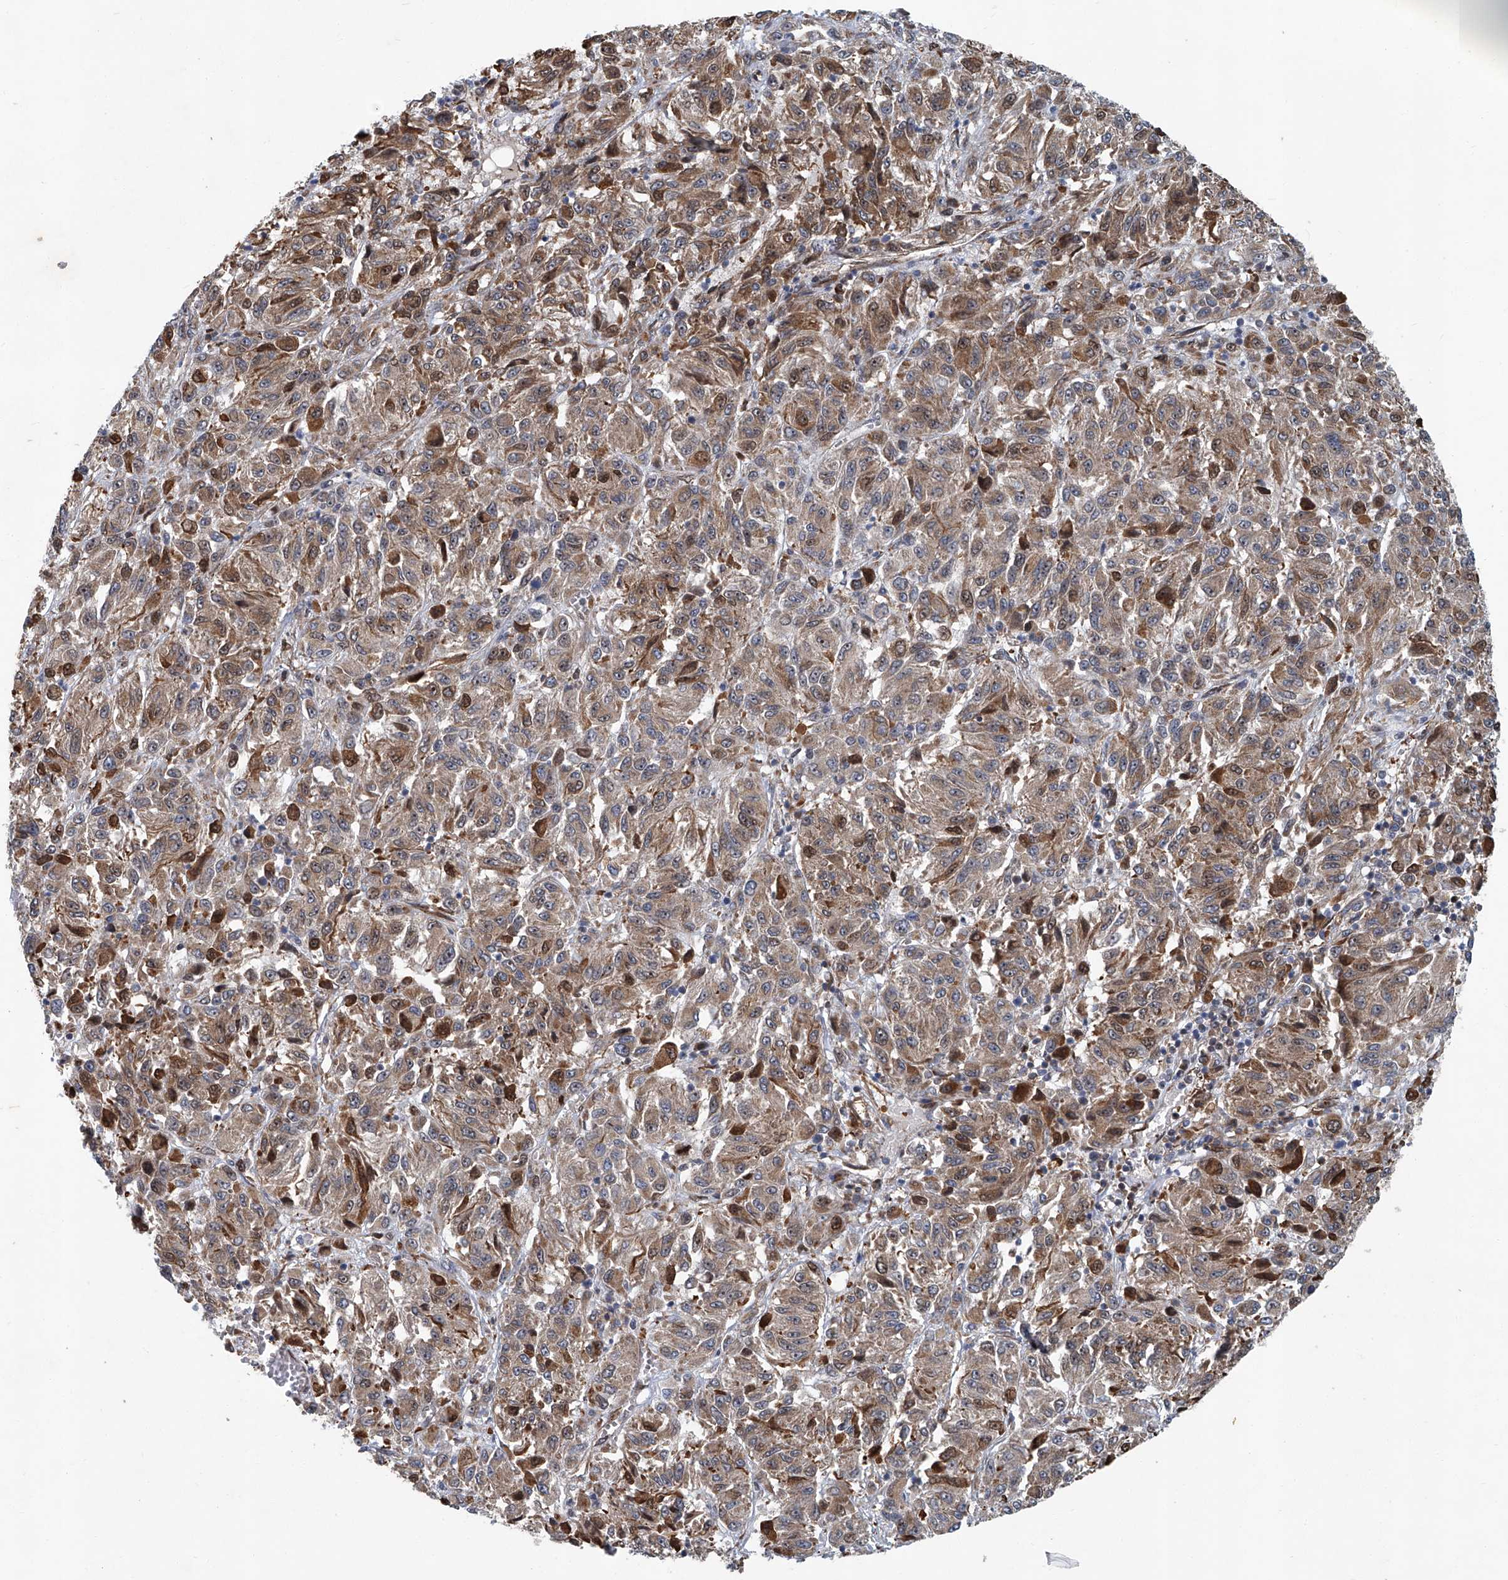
{"staining": {"intensity": "weak", "quantity": ">75%", "location": "cytoplasmic/membranous,nuclear"}, "tissue": "melanoma", "cell_type": "Tumor cells", "image_type": "cancer", "snomed": [{"axis": "morphology", "description": "Malignant melanoma, Metastatic site"}, {"axis": "topography", "description": "Lung"}], "caption": "The immunohistochemical stain highlights weak cytoplasmic/membranous and nuclear positivity in tumor cells of malignant melanoma (metastatic site) tissue.", "gene": "GPR132", "patient": {"sex": "male", "age": 64}}